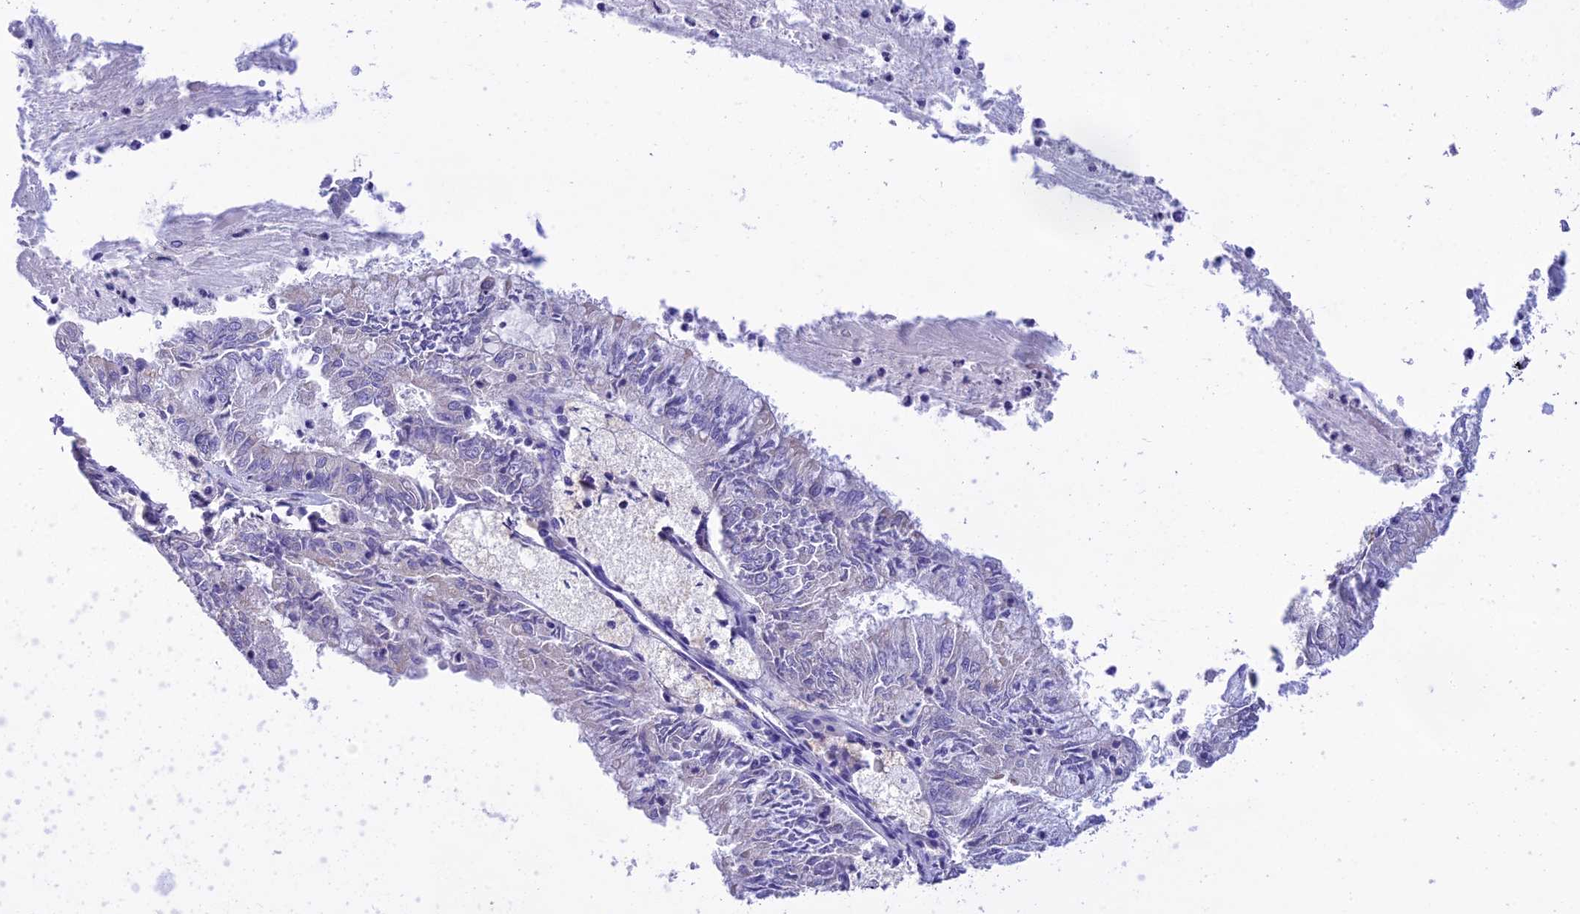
{"staining": {"intensity": "negative", "quantity": "none", "location": "none"}, "tissue": "endometrial cancer", "cell_type": "Tumor cells", "image_type": "cancer", "snomed": [{"axis": "morphology", "description": "Adenocarcinoma, NOS"}, {"axis": "topography", "description": "Endometrium"}], "caption": "The IHC micrograph has no significant positivity in tumor cells of endometrial adenocarcinoma tissue.", "gene": "MS4A5", "patient": {"sex": "female", "age": 57}}